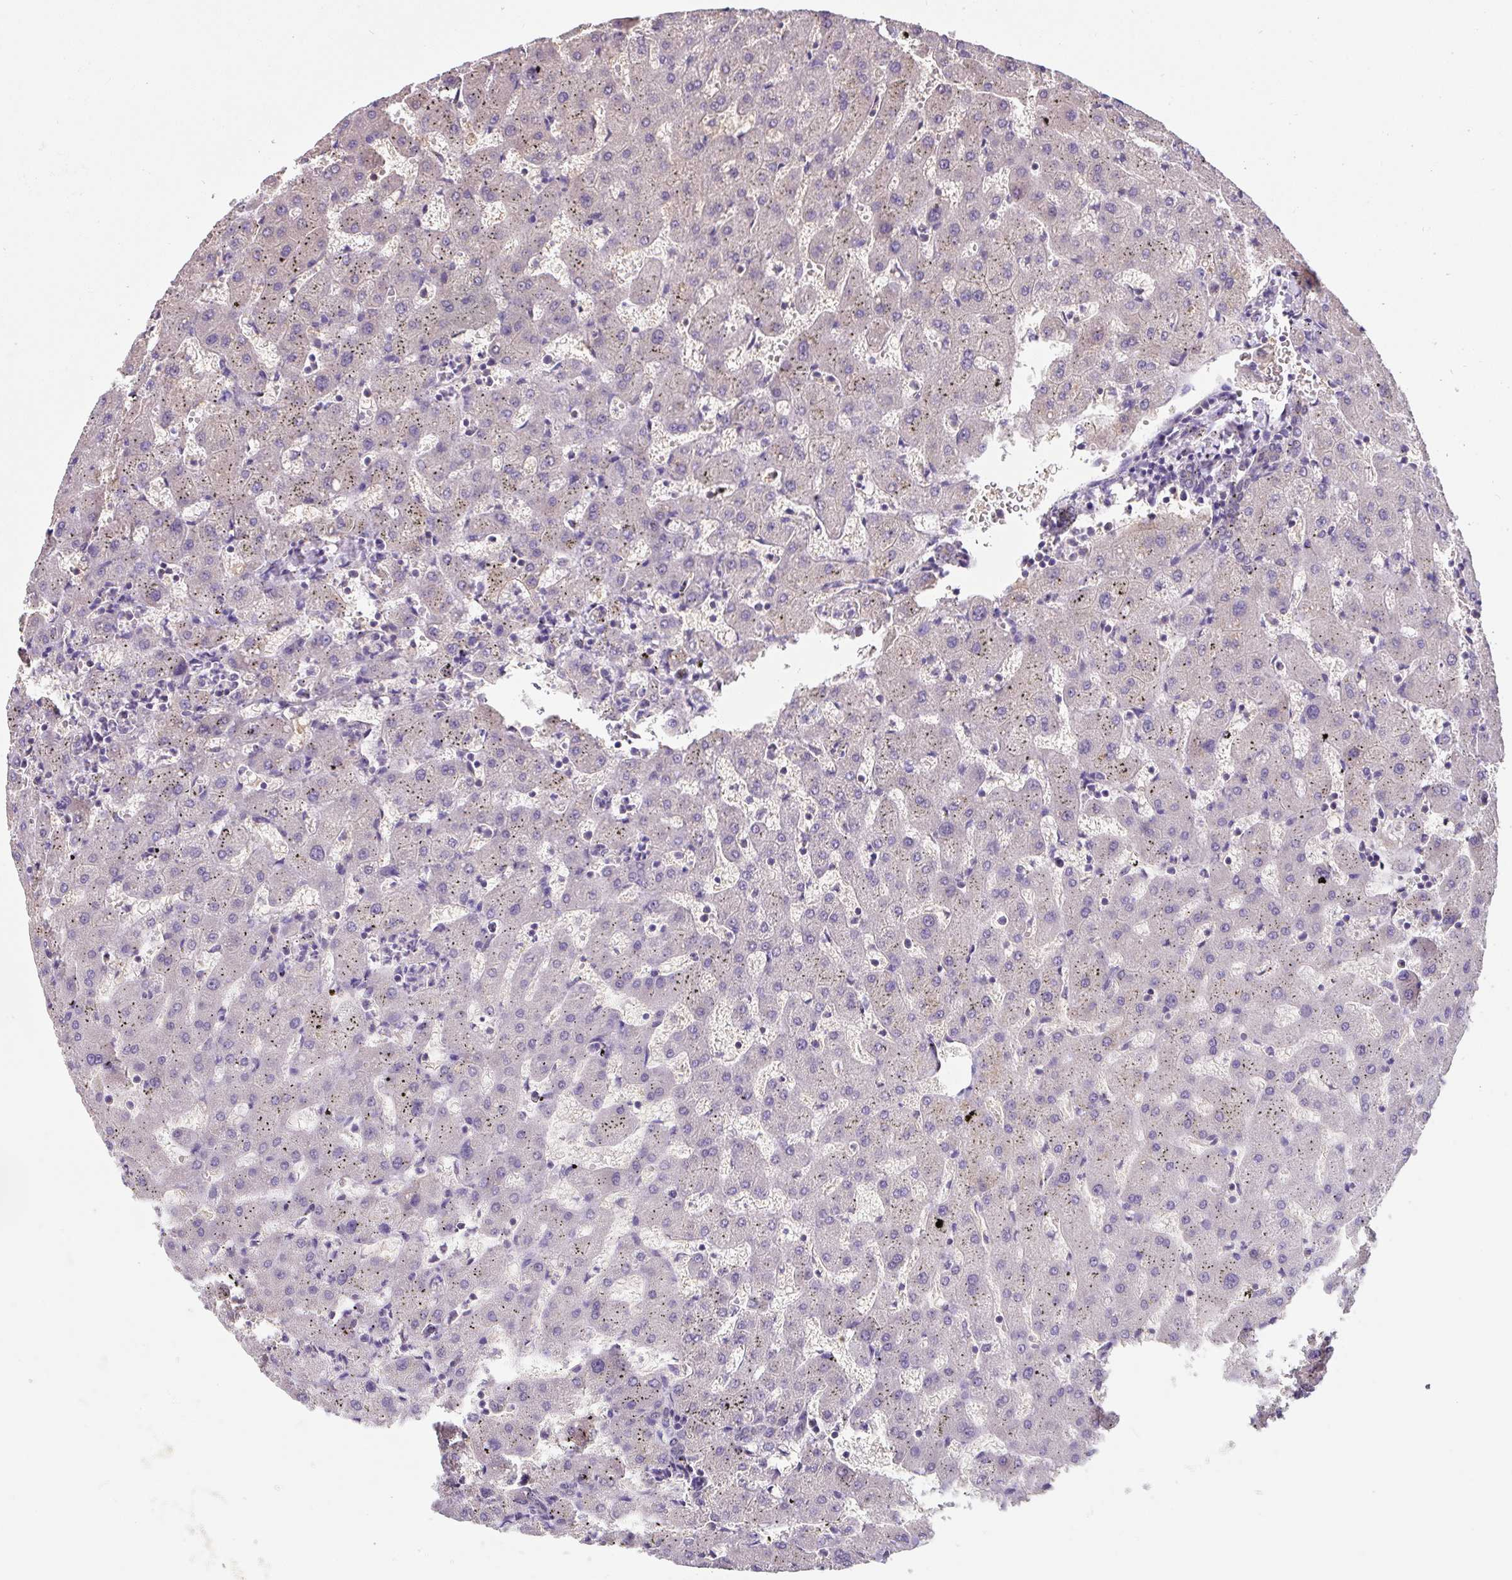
{"staining": {"intensity": "weak", "quantity": ">75%", "location": "cytoplasmic/membranous"}, "tissue": "liver", "cell_type": "Cholangiocytes", "image_type": "normal", "snomed": [{"axis": "morphology", "description": "Normal tissue, NOS"}, {"axis": "topography", "description": "Liver"}], "caption": "This is an image of immunohistochemistry staining of unremarkable liver, which shows weak positivity in the cytoplasmic/membranous of cholangiocytes.", "gene": "ST13", "patient": {"sex": "female", "age": 63}}